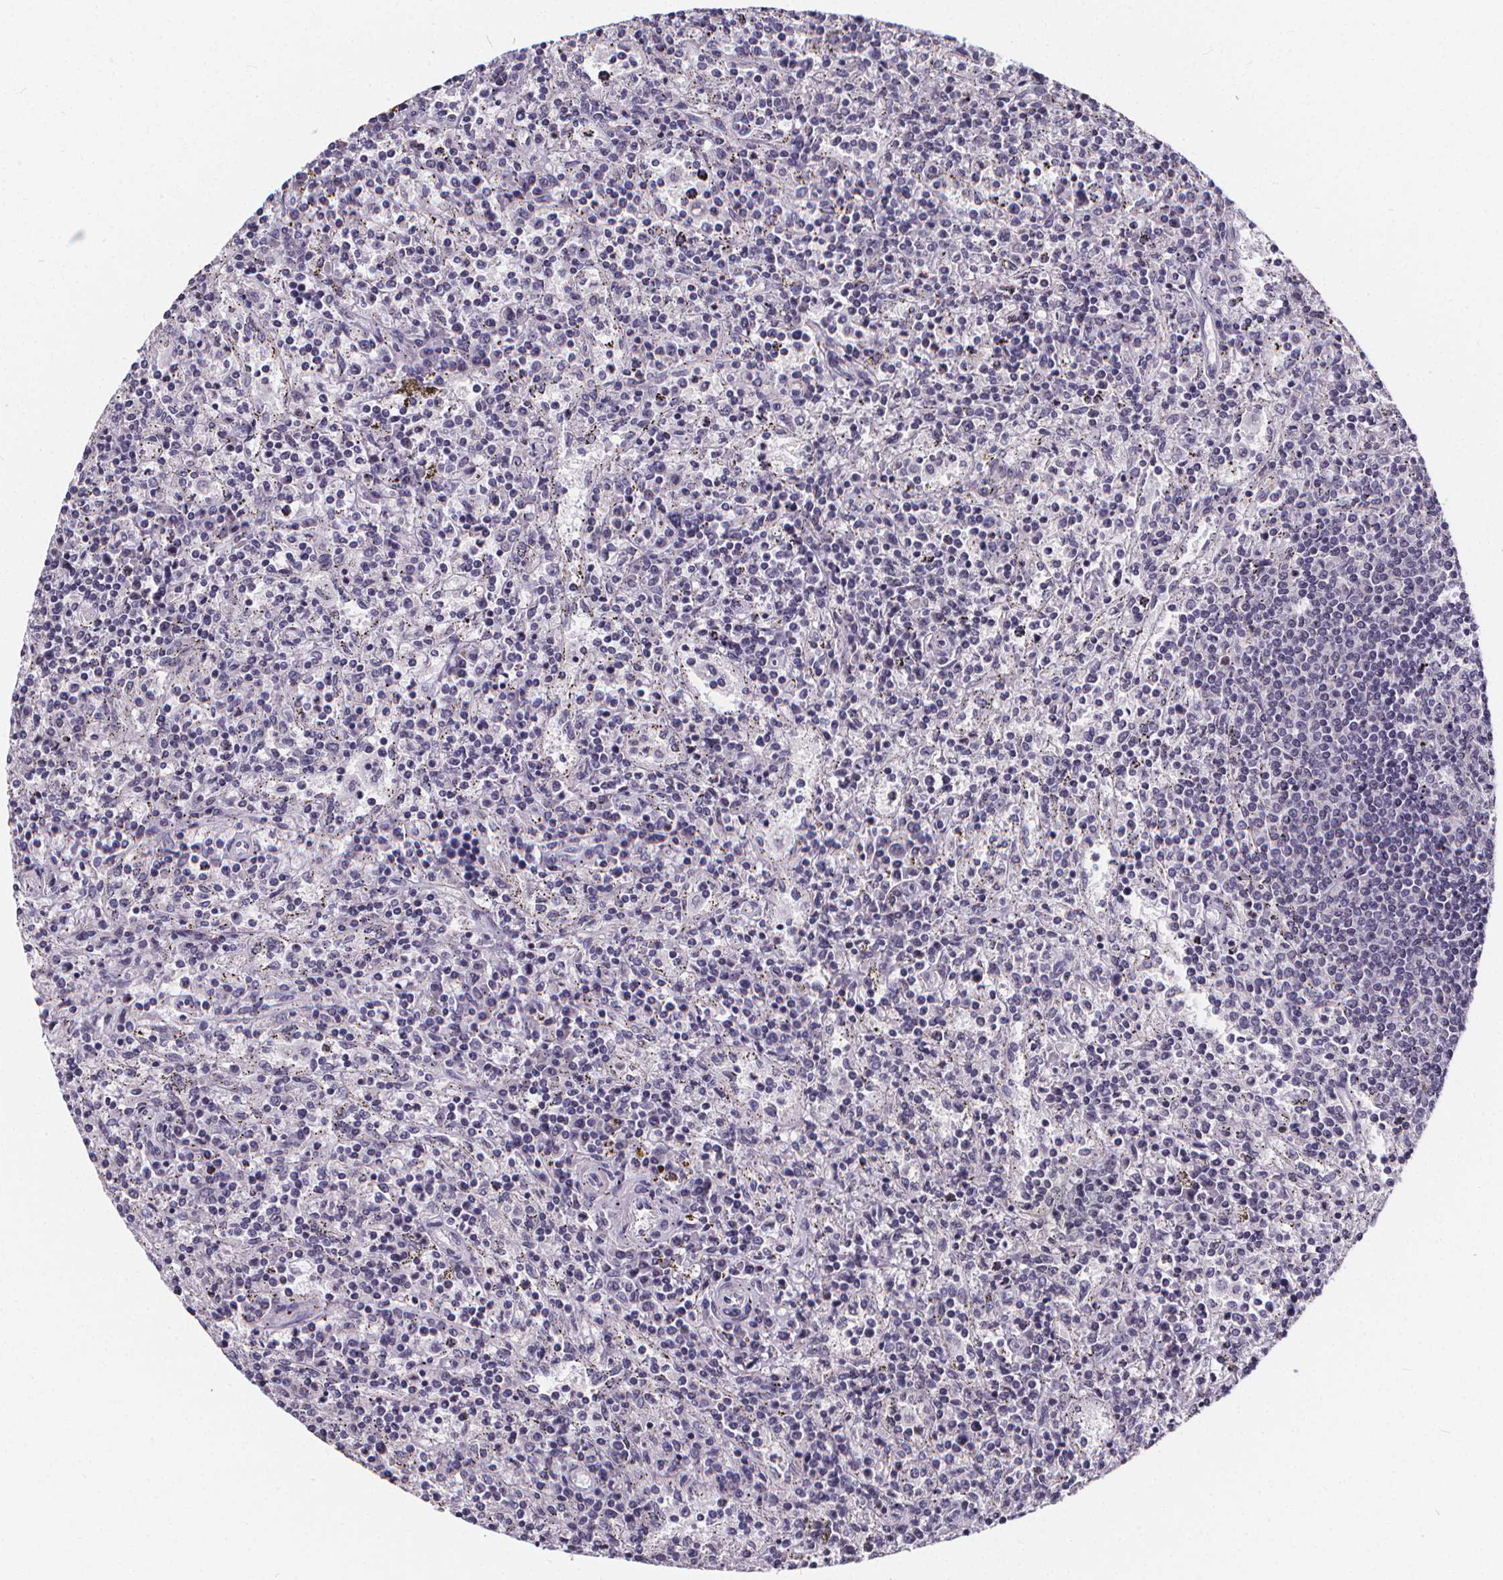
{"staining": {"intensity": "negative", "quantity": "none", "location": "none"}, "tissue": "lymphoma", "cell_type": "Tumor cells", "image_type": "cancer", "snomed": [{"axis": "morphology", "description": "Malignant lymphoma, non-Hodgkin's type, Low grade"}, {"axis": "topography", "description": "Spleen"}], "caption": "High magnification brightfield microscopy of lymphoma stained with DAB (3,3'-diaminobenzidine) (brown) and counterstained with hematoxylin (blue): tumor cells show no significant staining. (Immunohistochemistry, brightfield microscopy, high magnification).", "gene": "SPEF2", "patient": {"sex": "male", "age": 62}}